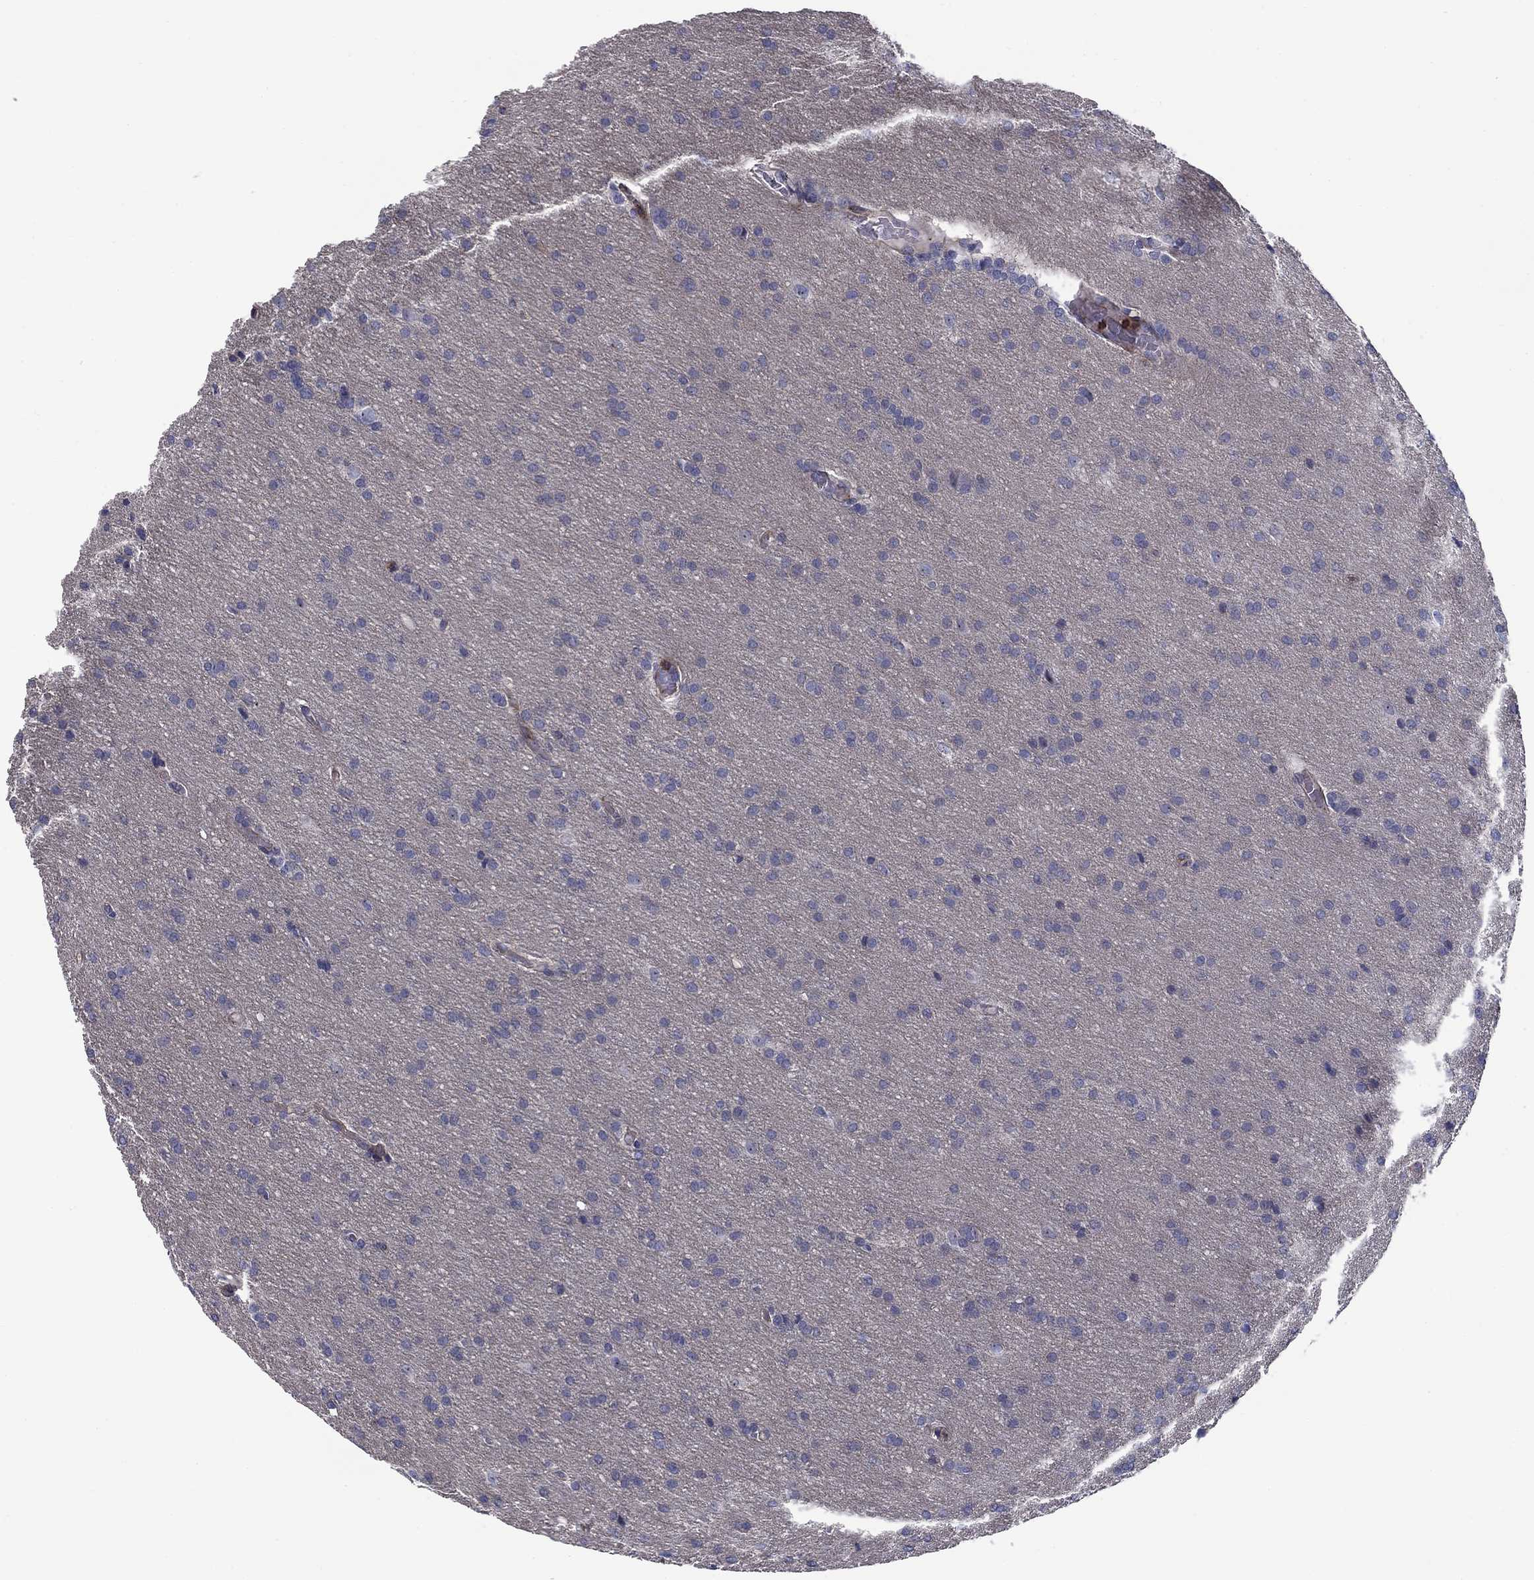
{"staining": {"intensity": "negative", "quantity": "none", "location": "none"}, "tissue": "glioma", "cell_type": "Tumor cells", "image_type": "cancer", "snomed": [{"axis": "morphology", "description": "Glioma, malignant, Low grade"}, {"axis": "topography", "description": "Brain"}], "caption": "IHC photomicrograph of neoplastic tissue: malignant low-grade glioma stained with DAB displays no significant protein staining in tumor cells.", "gene": "SIT1", "patient": {"sex": "female", "age": 32}}